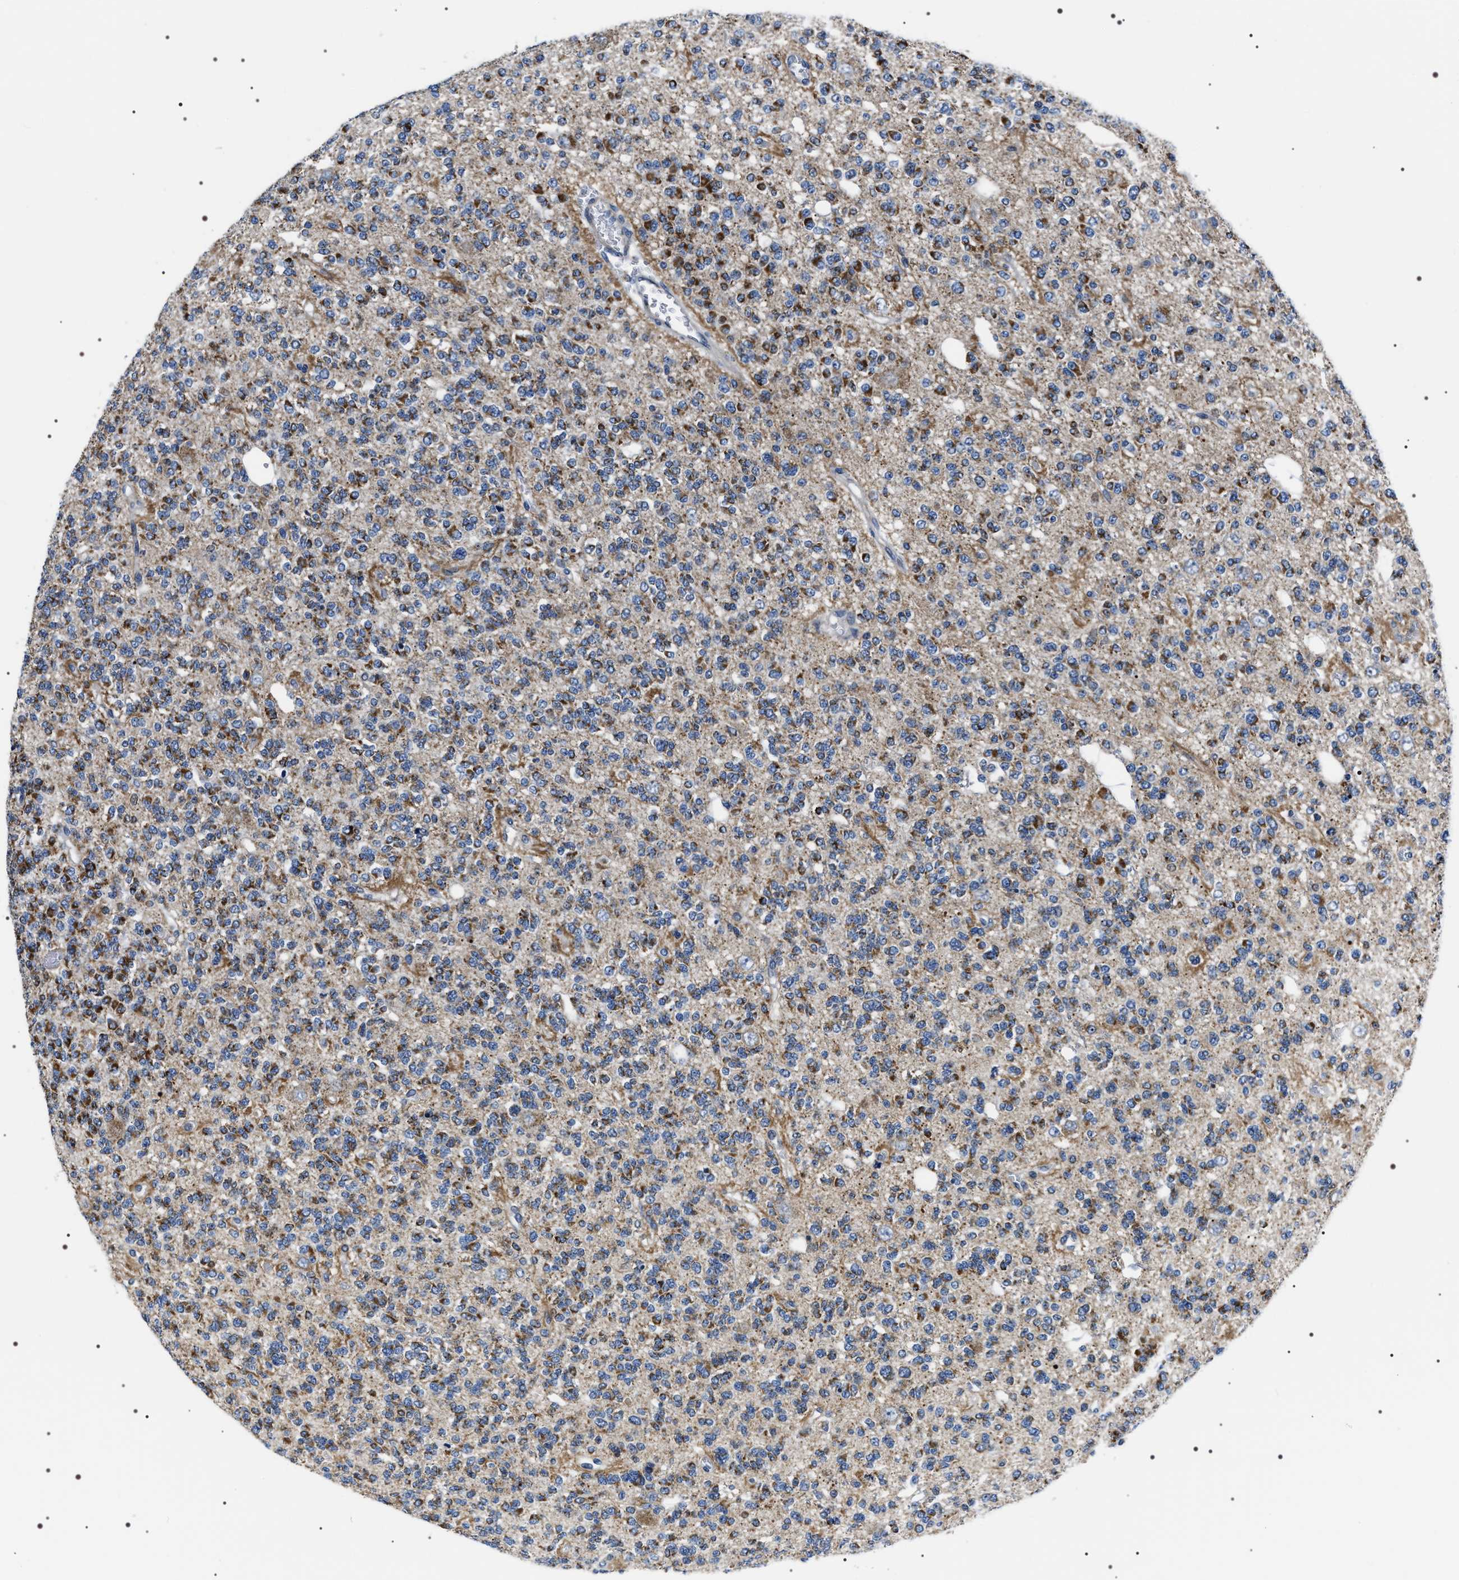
{"staining": {"intensity": "moderate", "quantity": ">75%", "location": "cytoplasmic/membranous"}, "tissue": "glioma", "cell_type": "Tumor cells", "image_type": "cancer", "snomed": [{"axis": "morphology", "description": "Glioma, malignant, Low grade"}, {"axis": "topography", "description": "Brain"}], "caption": "This photomicrograph displays malignant glioma (low-grade) stained with IHC to label a protein in brown. The cytoplasmic/membranous of tumor cells show moderate positivity for the protein. Nuclei are counter-stained blue.", "gene": "NTMT1", "patient": {"sex": "male", "age": 38}}